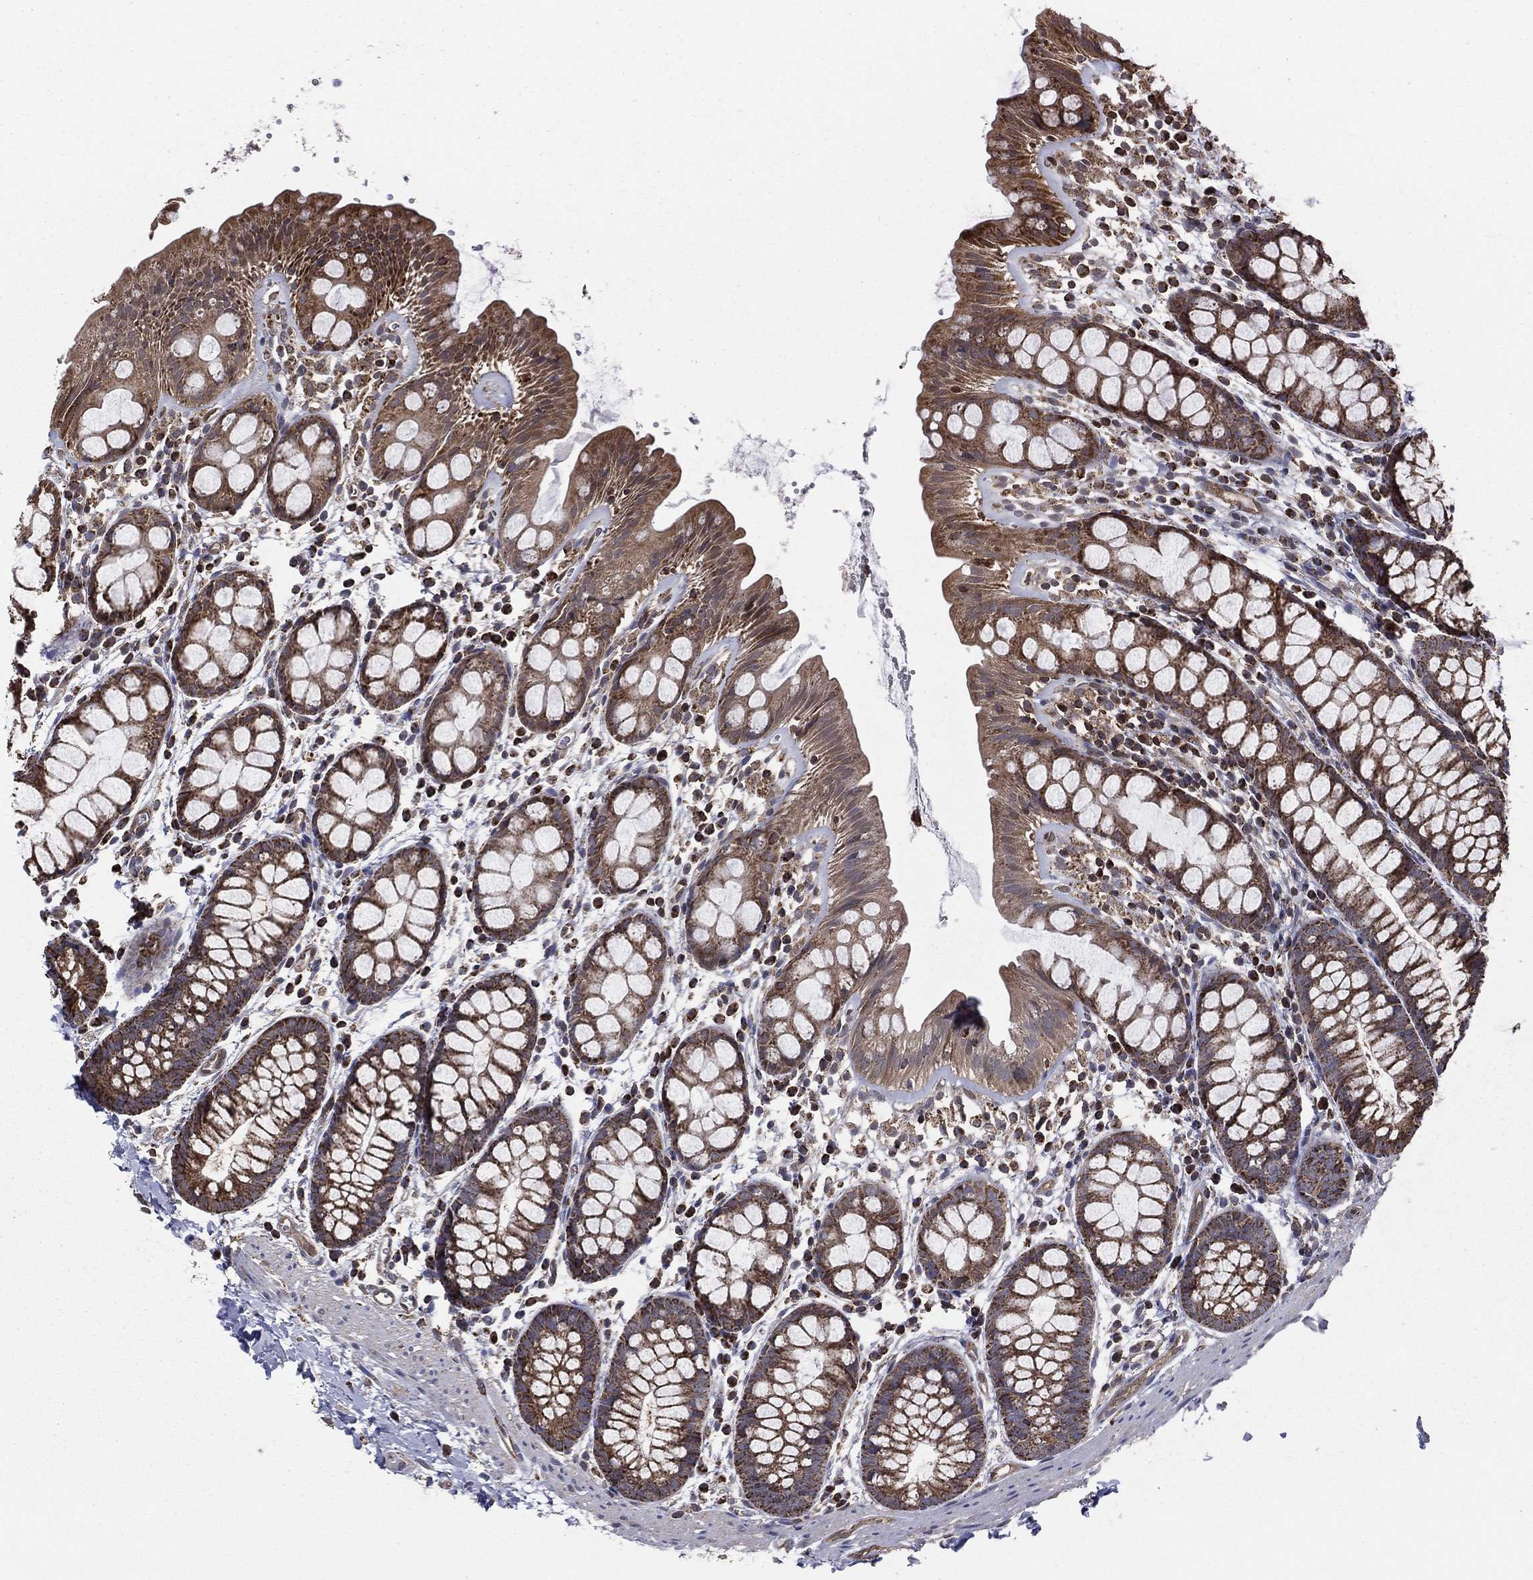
{"staining": {"intensity": "moderate", "quantity": "25%-75%", "location": "cytoplasmic/membranous"}, "tissue": "rectum", "cell_type": "Glandular cells", "image_type": "normal", "snomed": [{"axis": "morphology", "description": "Normal tissue, NOS"}, {"axis": "topography", "description": "Rectum"}], "caption": "A photomicrograph of rectum stained for a protein shows moderate cytoplasmic/membranous brown staining in glandular cells. Nuclei are stained in blue.", "gene": "ENSG00000288684", "patient": {"sex": "male", "age": 57}}